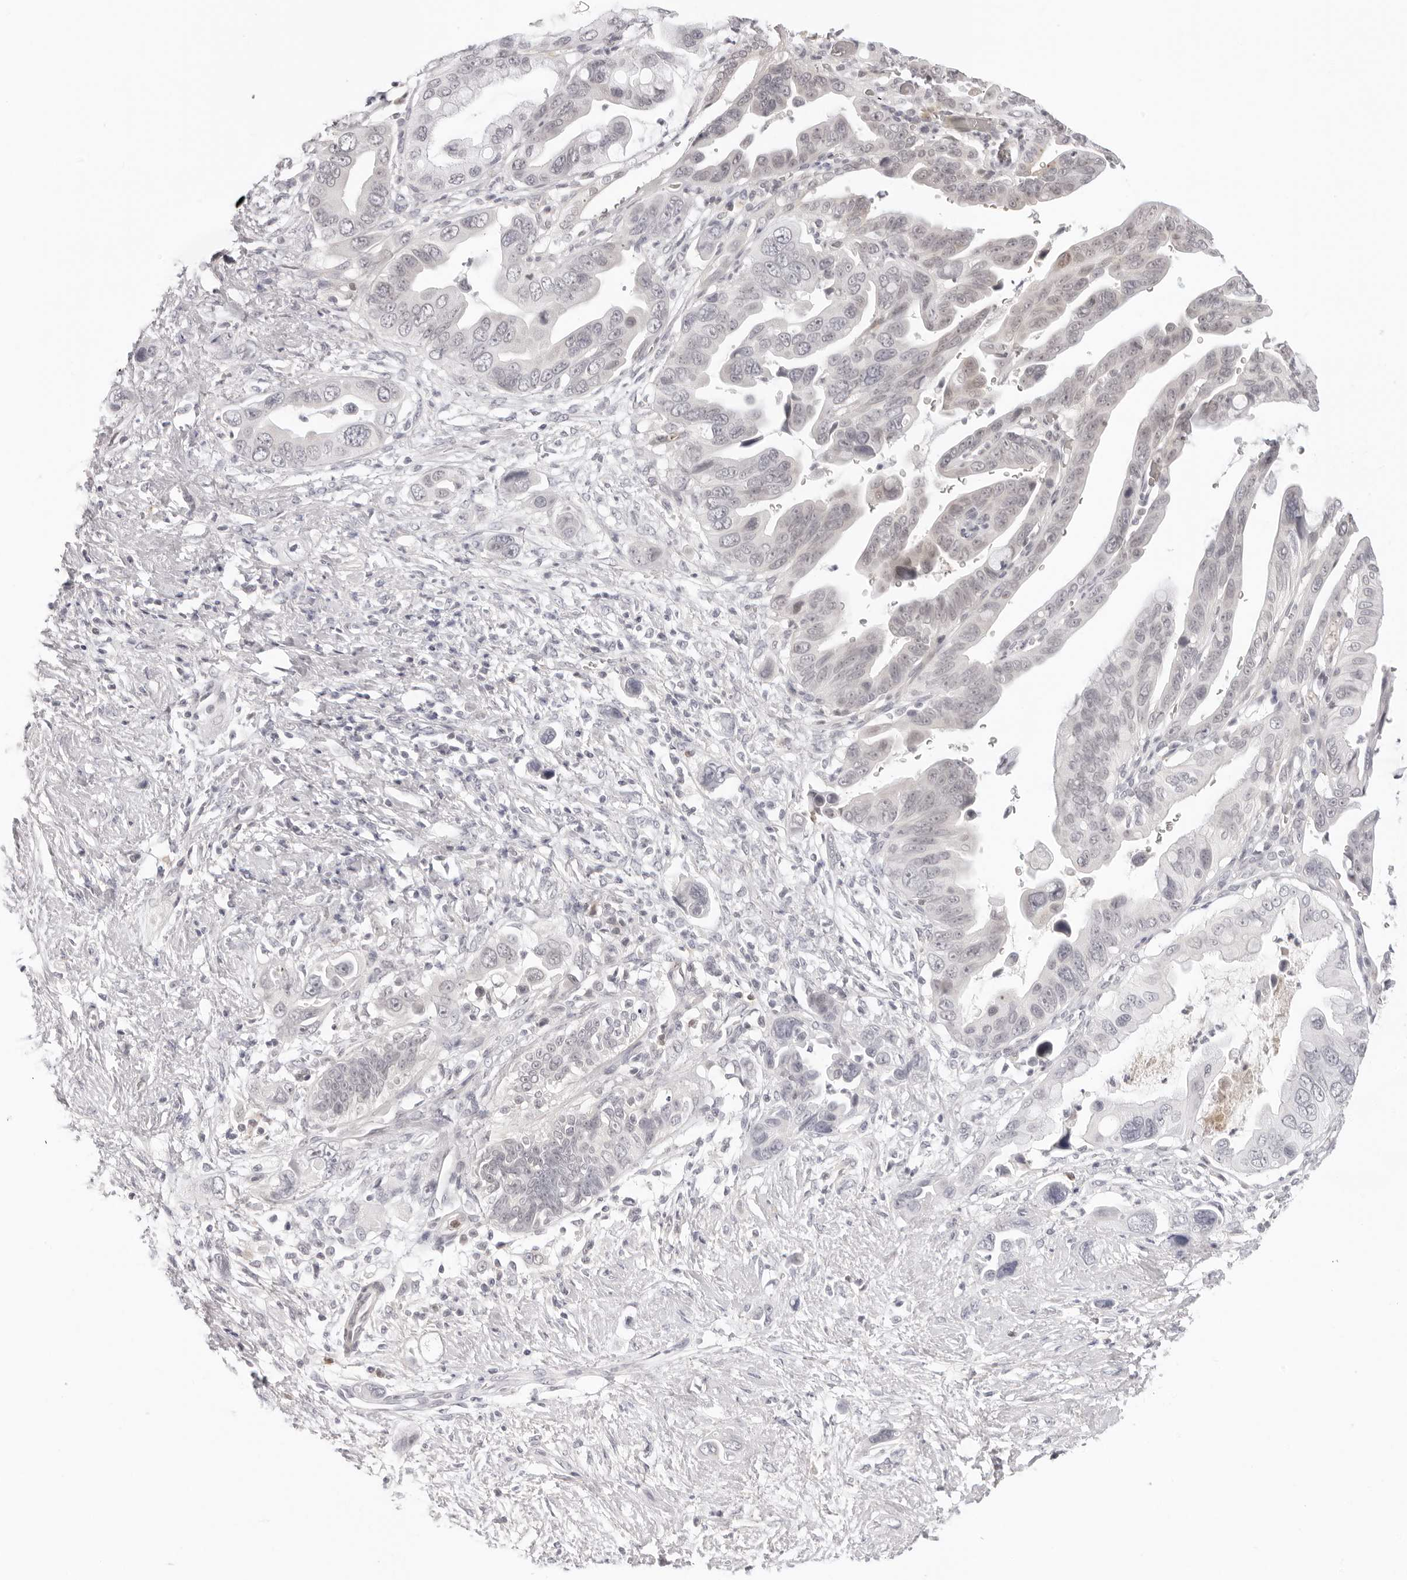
{"staining": {"intensity": "negative", "quantity": "none", "location": "none"}, "tissue": "pancreatic cancer", "cell_type": "Tumor cells", "image_type": "cancer", "snomed": [{"axis": "morphology", "description": "Adenocarcinoma, NOS"}, {"axis": "topography", "description": "Pancreas"}], "caption": "Immunohistochemistry photomicrograph of human adenocarcinoma (pancreatic) stained for a protein (brown), which demonstrates no positivity in tumor cells.", "gene": "STRADB", "patient": {"sex": "female", "age": 72}}